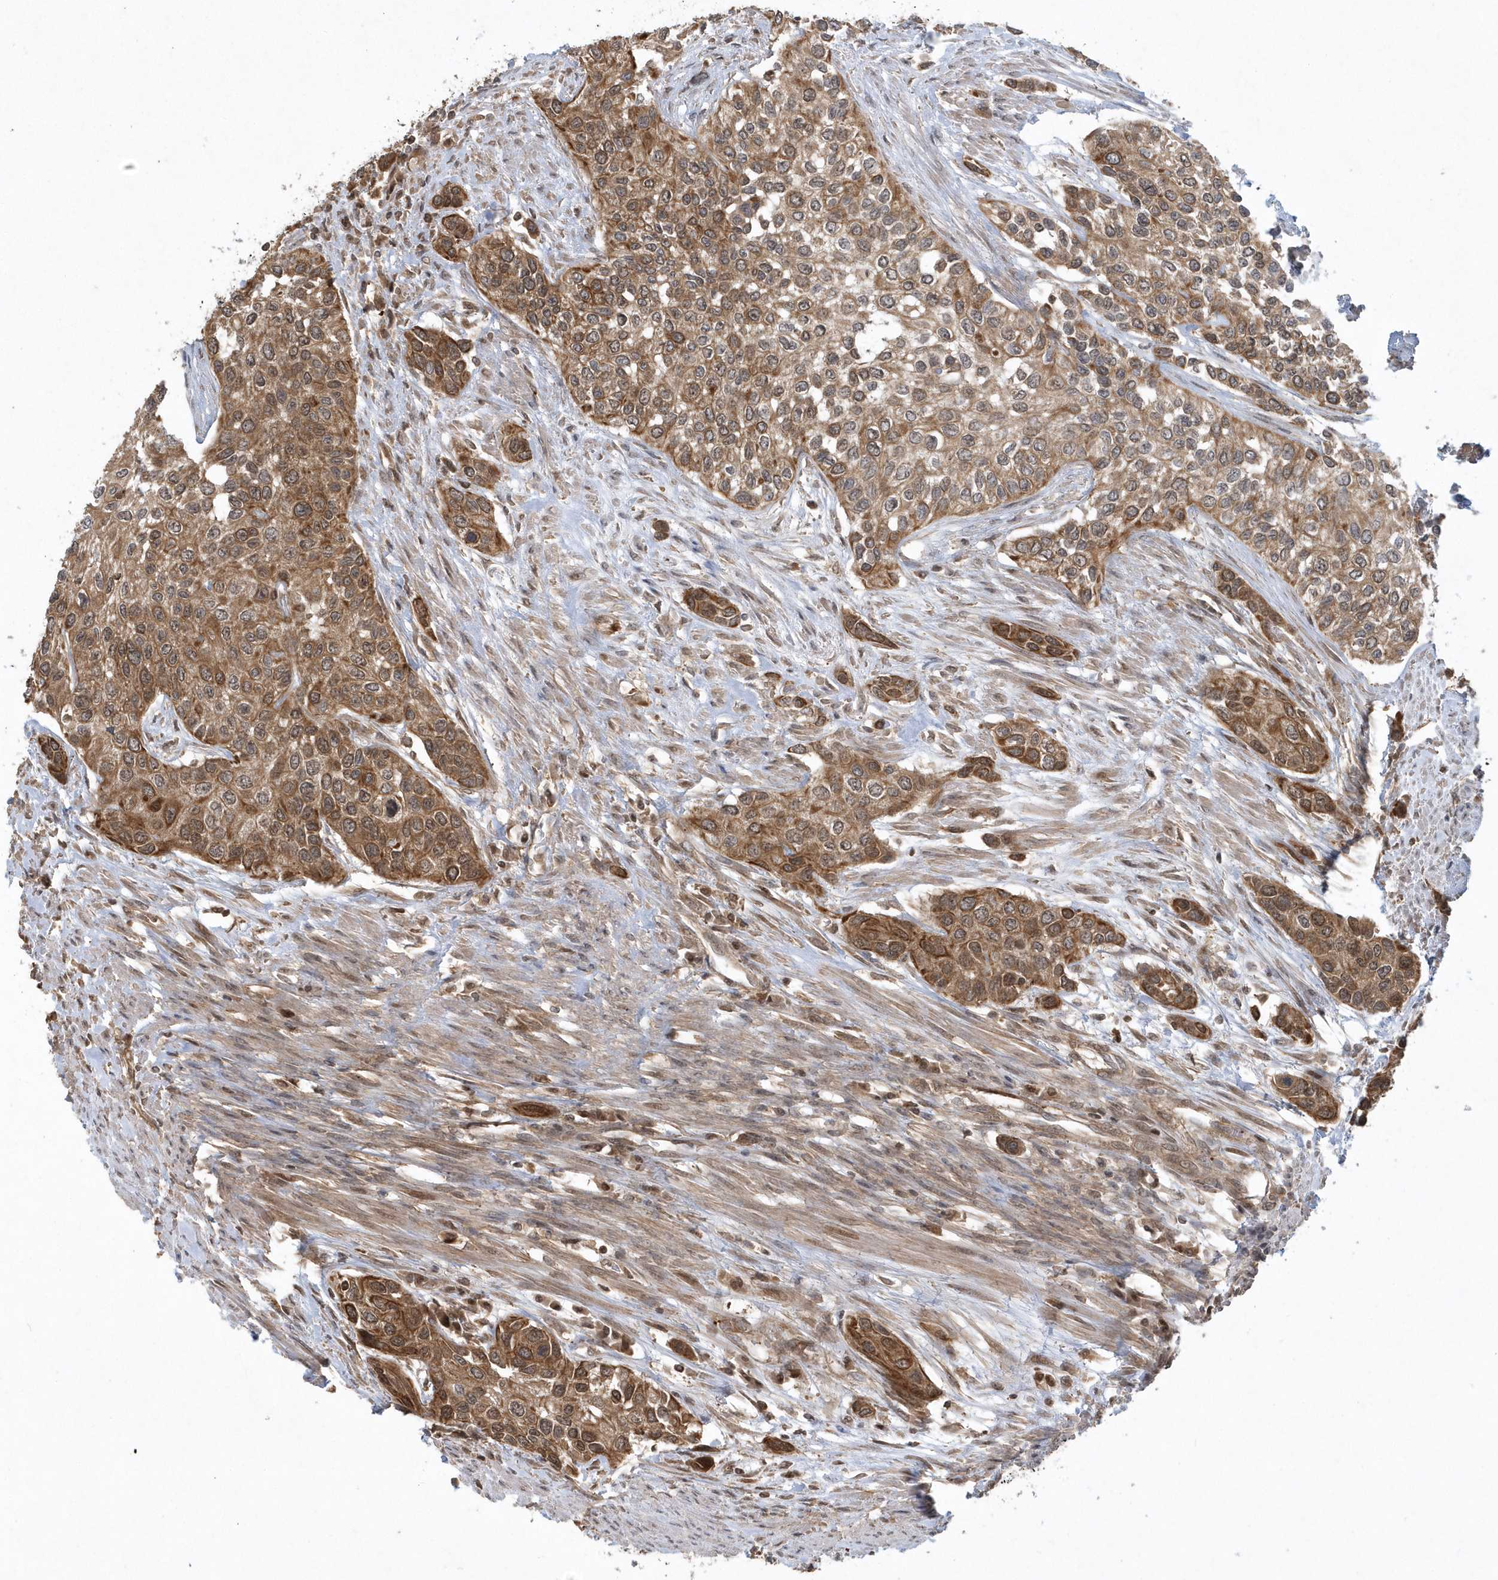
{"staining": {"intensity": "moderate", "quantity": ">75%", "location": "cytoplasmic/membranous"}, "tissue": "urothelial cancer", "cell_type": "Tumor cells", "image_type": "cancer", "snomed": [{"axis": "morphology", "description": "Normal tissue, NOS"}, {"axis": "morphology", "description": "Urothelial carcinoma, High grade"}, {"axis": "topography", "description": "Vascular tissue"}, {"axis": "topography", "description": "Urinary bladder"}], "caption": "Protein expression analysis of human urothelial cancer reveals moderate cytoplasmic/membranous staining in about >75% of tumor cells. The staining was performed using DAB, with brown indicating positive protein expression. Nuclei are stained blue with hematoxylin.", "gene": "ACYP1", "patient": {"sex": "female", "age": 56}}